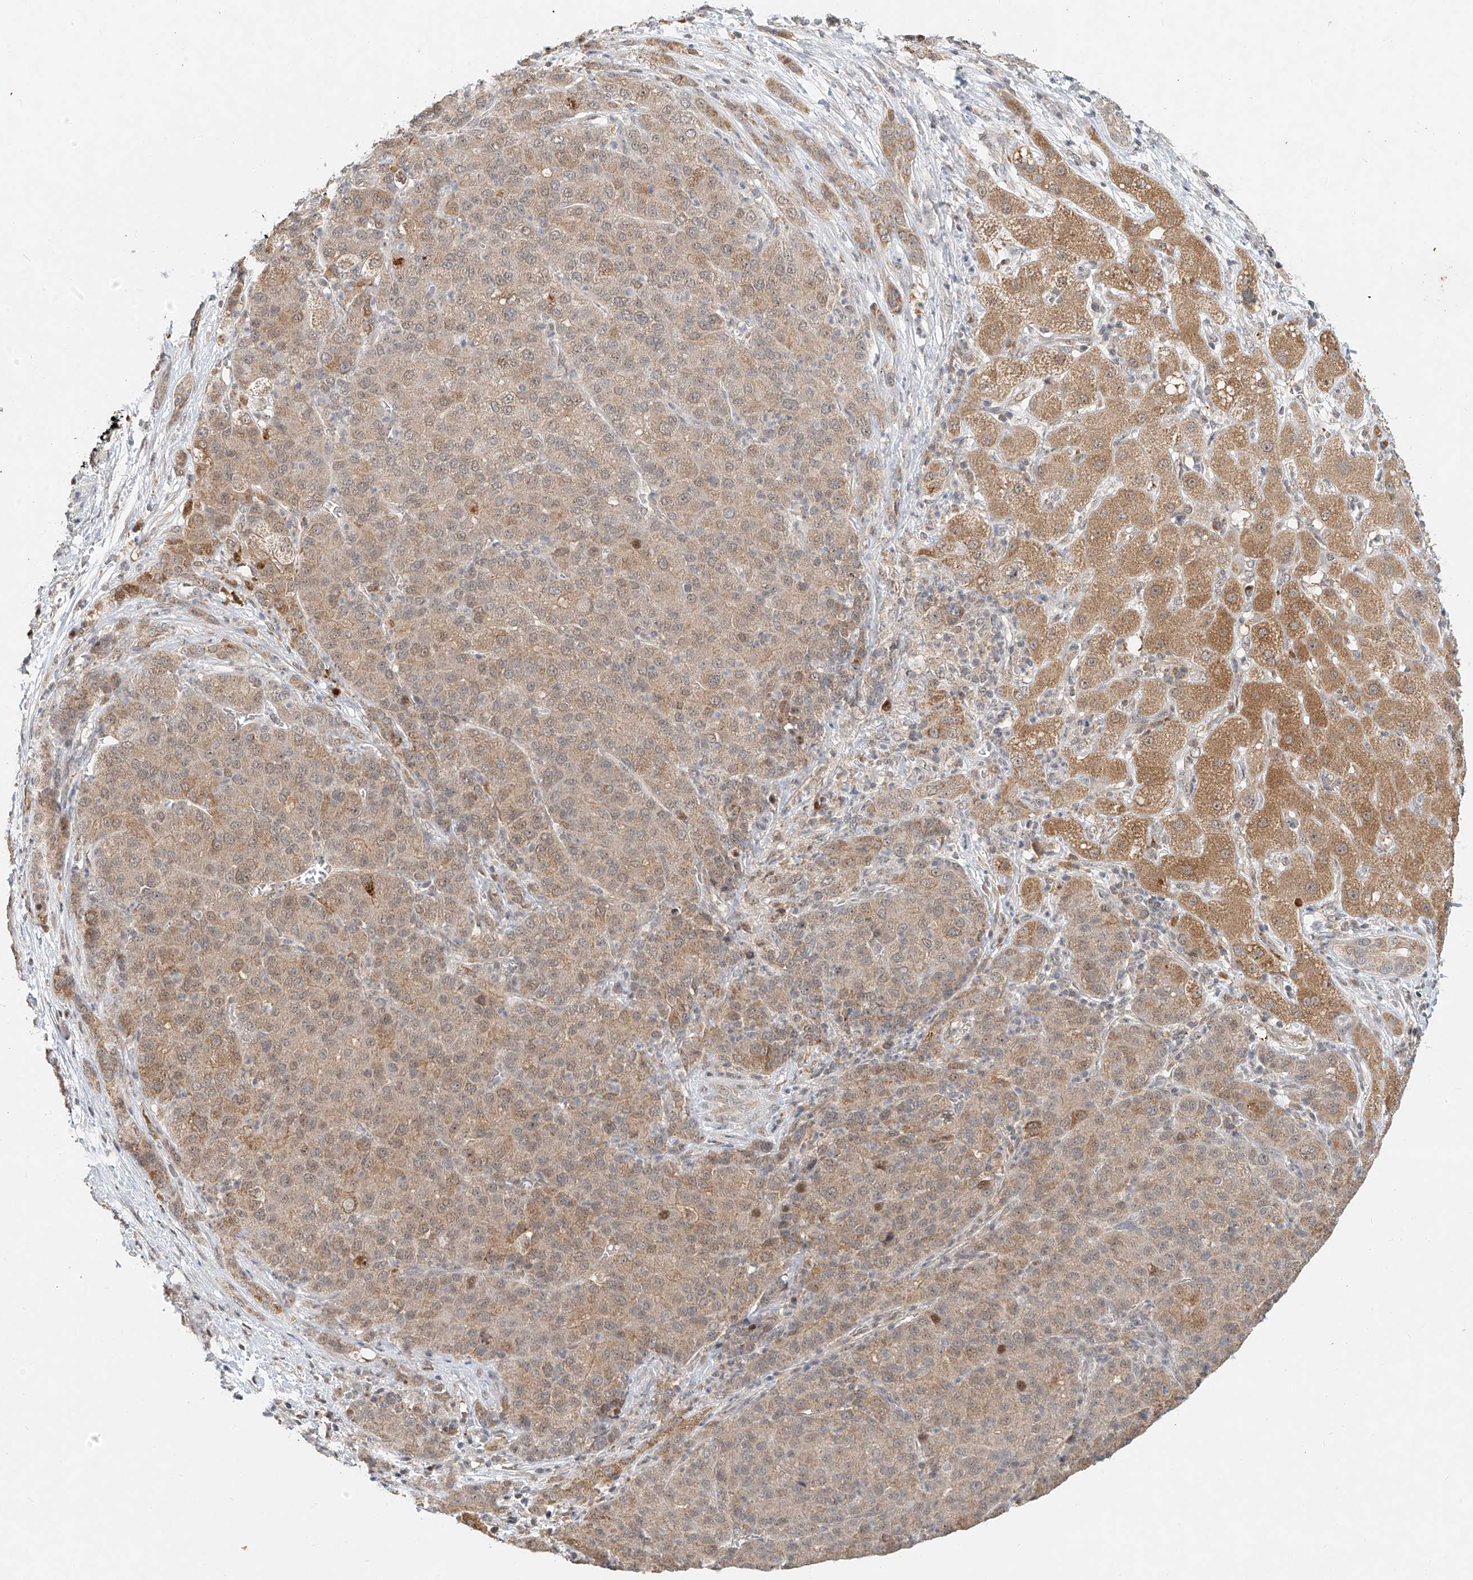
{"staining": {"intensity": "moderate", "quantity": ">75%", "location": "cytoplasmic/membranous"}, "tissue": "liver cancer", "cell_type": "Tumor cells", "image_type": "cancer", "snomed": [{"axis": "morphology", "description": "Carcinoma, Hepatocellular, NOS"}, {"axis": "topography", "description": "Liver"}], "caption": "This micrograph shows immunohistochemistry (IHC) staining of human liver cancer, with medium moderate cytoplasmic/membranous expression in approximately >75% of tumor cells.", "gene": "SYTL3", "patient": {"sex": "male", "age": 65}}